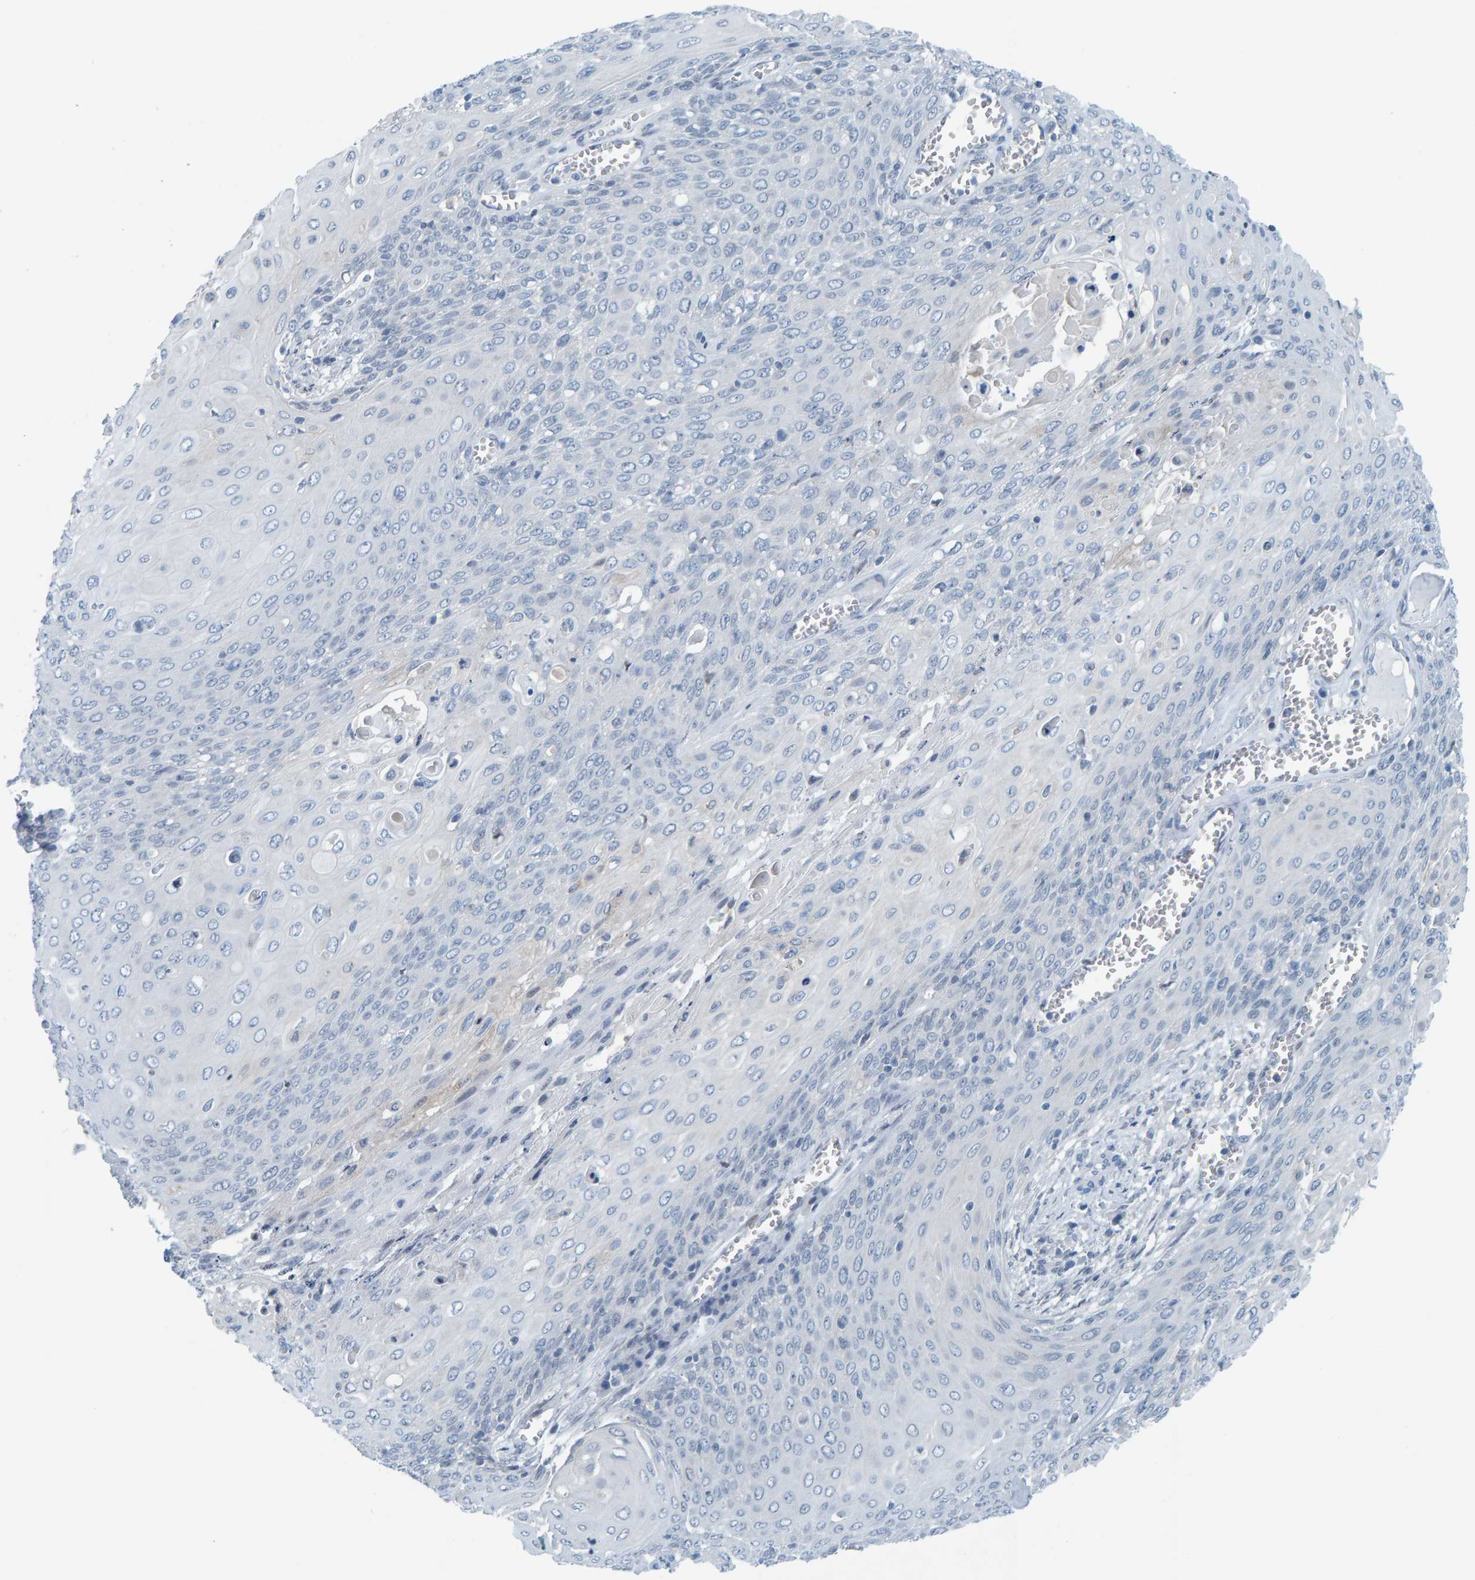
{"staining": {"intensity": "negative", "quantity": "none", "location": "none"}, "tissue": "cervical cancer", "cell_type": "Tumor cells", "image_type": "cancer", "snomed": [{"axis": "morphology", "description": "Squamous cell carcinoma, NOS"}, {"axis": "topography", "description": "Cervix"}], "caption": "Cervical squamous cell carcinoma was stained to show a protein in brown. There is no significant expression in tumor cells. The staining was performed using DAB (3,3'-diaminobenzidine) to visualize the protein expression in brown, while the nuclei were stained in blue with hematoxylin (Magnification: 20x).", "gene": "CNP", "patient": {"sex": "female", "age": 39}}